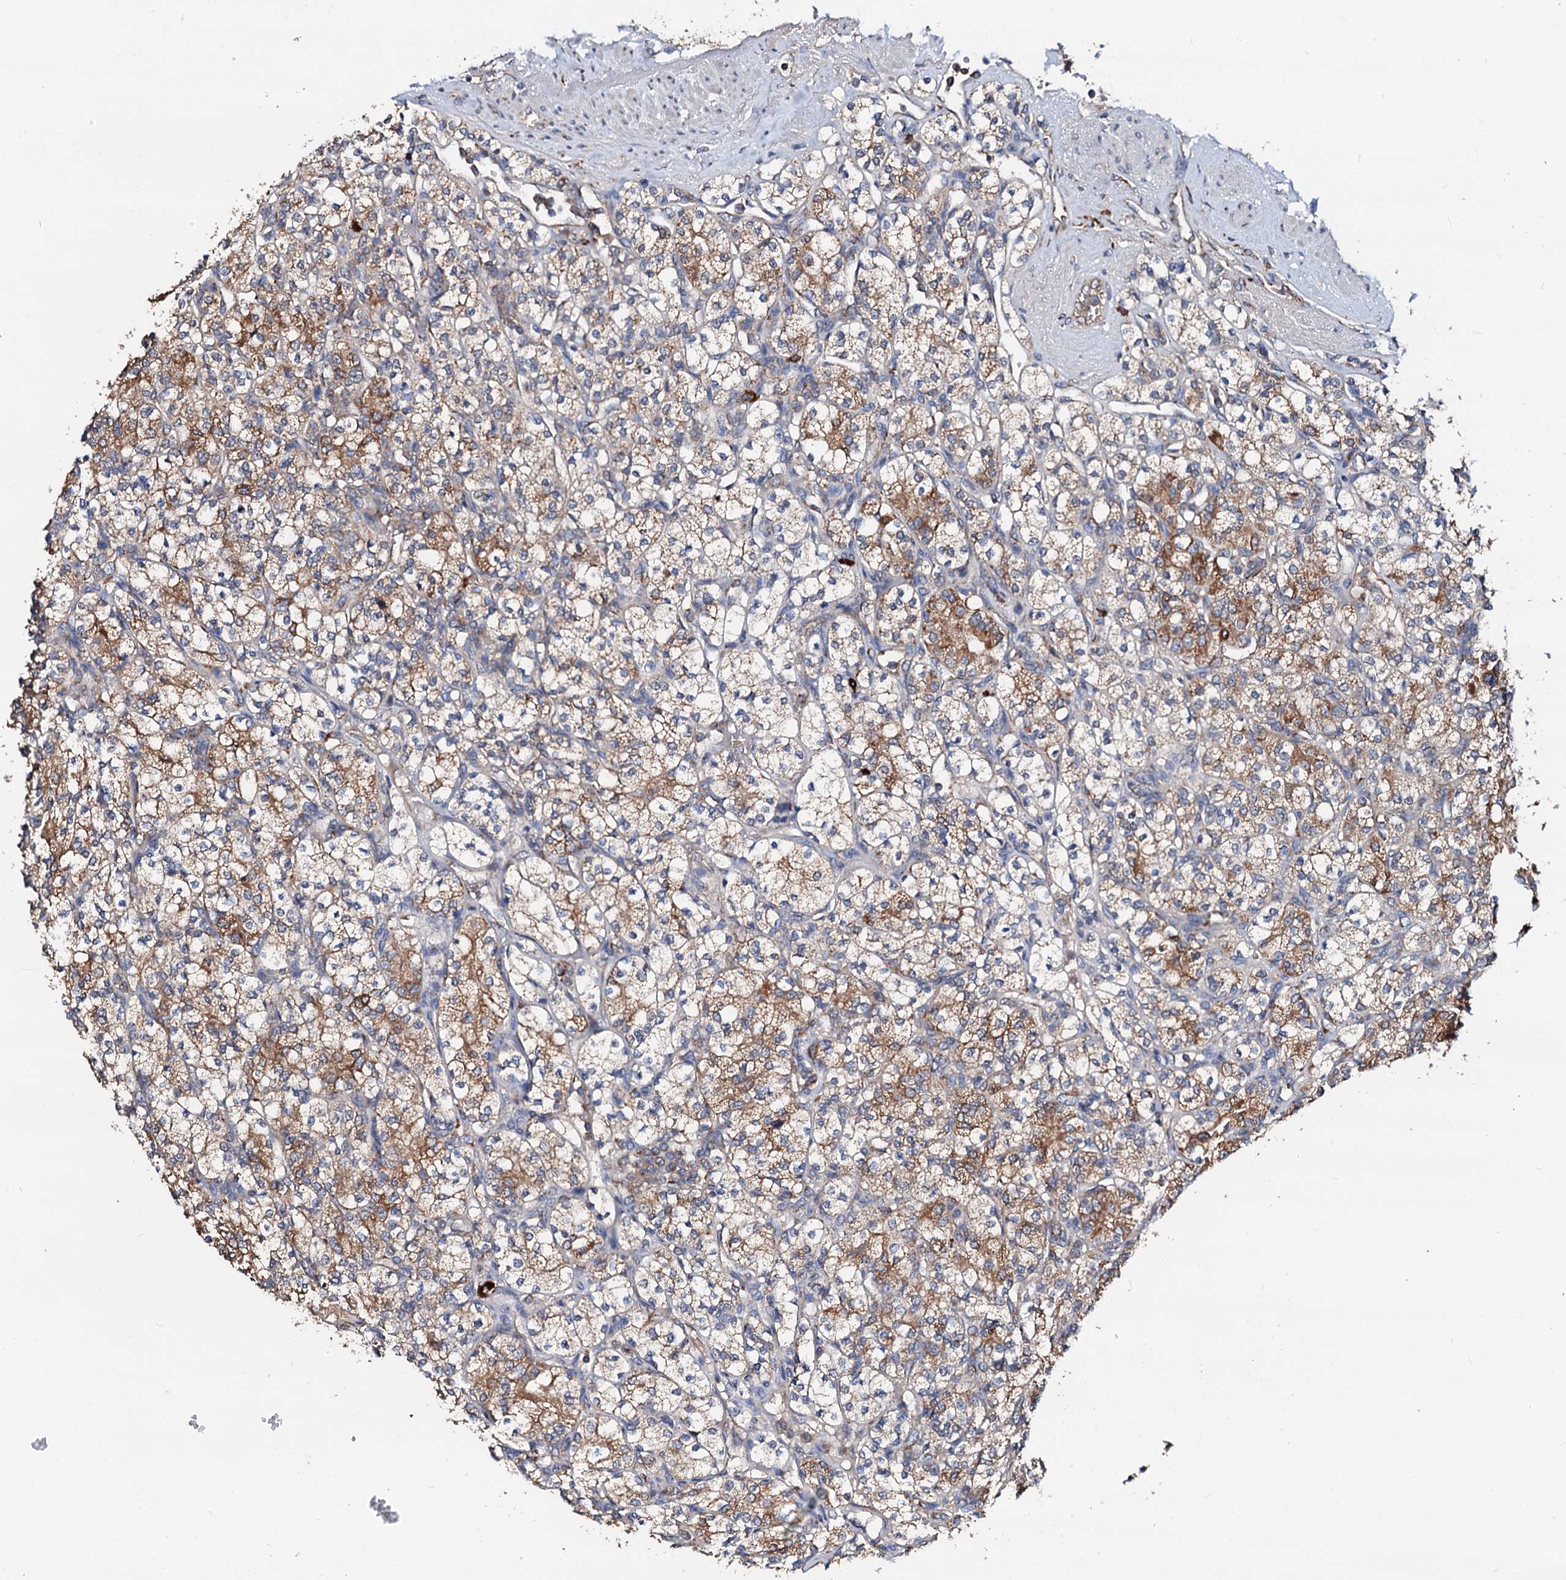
{"staining": {"intensity": "moderate", "quantity": ">75%", "location": "cytoplasmic/membranous"}, "tissue": "renal cancer", "cell_type": "Tumor cells", "image_type": "cancer", "snomed": [{"axis": "morphology", "description": "Adenocarcinoma, NOS"}, {"axis": "topography", "description": "Kidney"}], "caption": "The image demonstrates staining of renal cancer (adenocarcinoma), revealing moderate cytoplasmic/membranous protein positivity (brown color) within tumor cells. The staining is performed using DAB (3,3'-diaminobenzidine) brown chromogen to label protein expression. The nuclei are counter-stained blue using hematoxylin.", "gene": "ST3GAL1", "patient": {"sex": "male", "age": 77}}